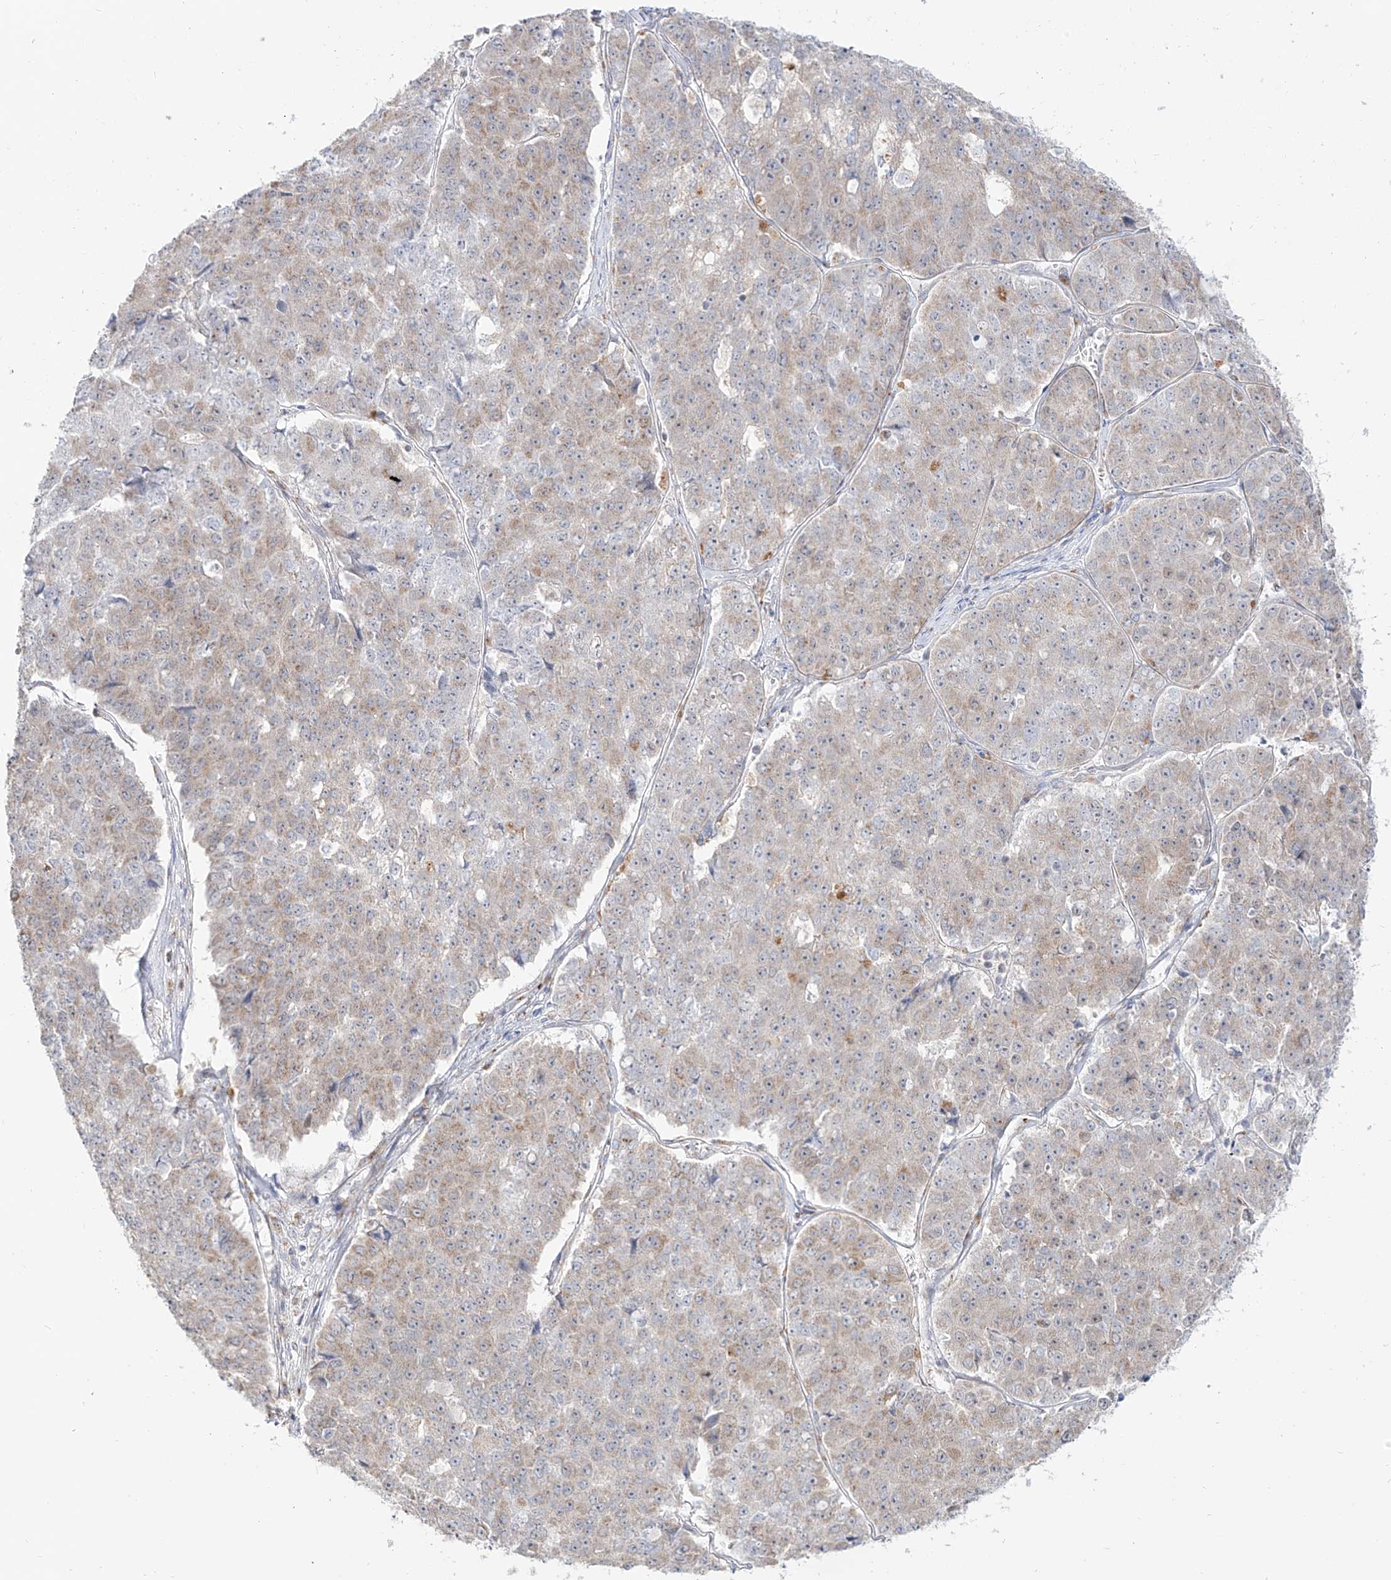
{"staining": {"intensity": "weak", "quantity": "25%-75%", "location": "cytoplasmic/membranous"}, "tissue": "pancreatic cancer", "cell_type": "Tumor cells", "image_type": "cancer", "snomed": [{"axis": "morphology", "description": "Adenocarcinoma, NOS"}, {"axis": "topography", "description": "Pancreas"}], "caption": "The image displays staining of pancreatic cancer (adenocarcinoma), revealing weak cytoplasmic/membranous protein expression (brown color) within tumor cells. The staining was performed using DAB (3,3'-diaminobenzidine) to visualize the protein expression in brown, while the nuclei were stained in blue with hematoxylin (Magnification: 20x).", "gene": "BSDC1", "patient": {"sex": "male", "age": 50}}